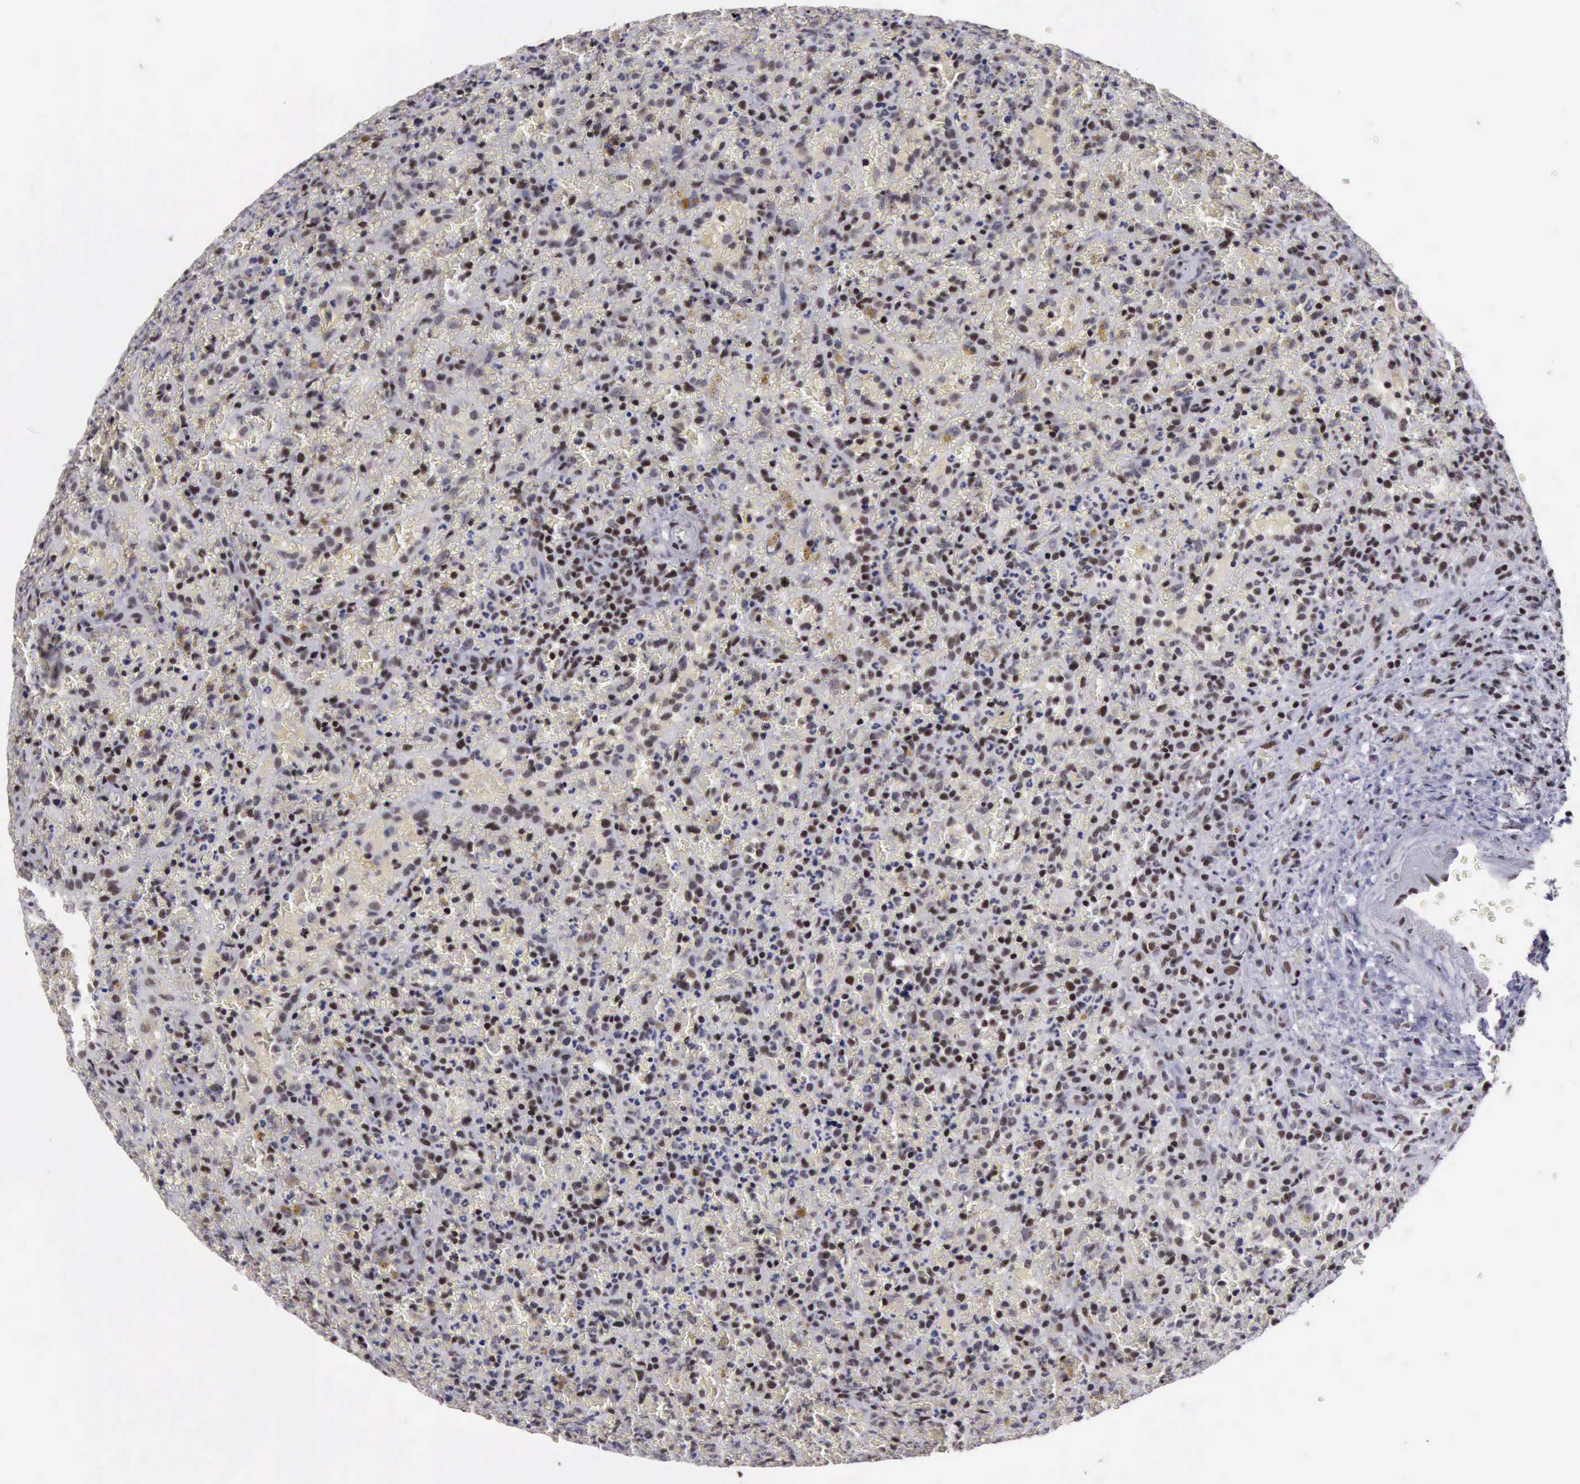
{"staining": {"intensity": "moderate", "quantity": "25%-75%", "location": "nuclear"}, "tissue": "lymphoma", "cell_type": "Tumor cells", "image_type": "cancer", "snomed": [{"axis": "morphology", "description": "Malignant lymphoma, non-Hodgkin's type, High grade"}, {"axis": "topography", "description": "Spleen"}, {"axis": "topography", "description": "Lymph node"}], "caption": "Tumor cells exhibit medium levels of moderate nuclear positivity in approximately 25%-75% of cells in high-grade malignant lymphoma, non-Hodgkin's type.", "gene": "YY1", "patient": {"sex": "female", "age": 70}}